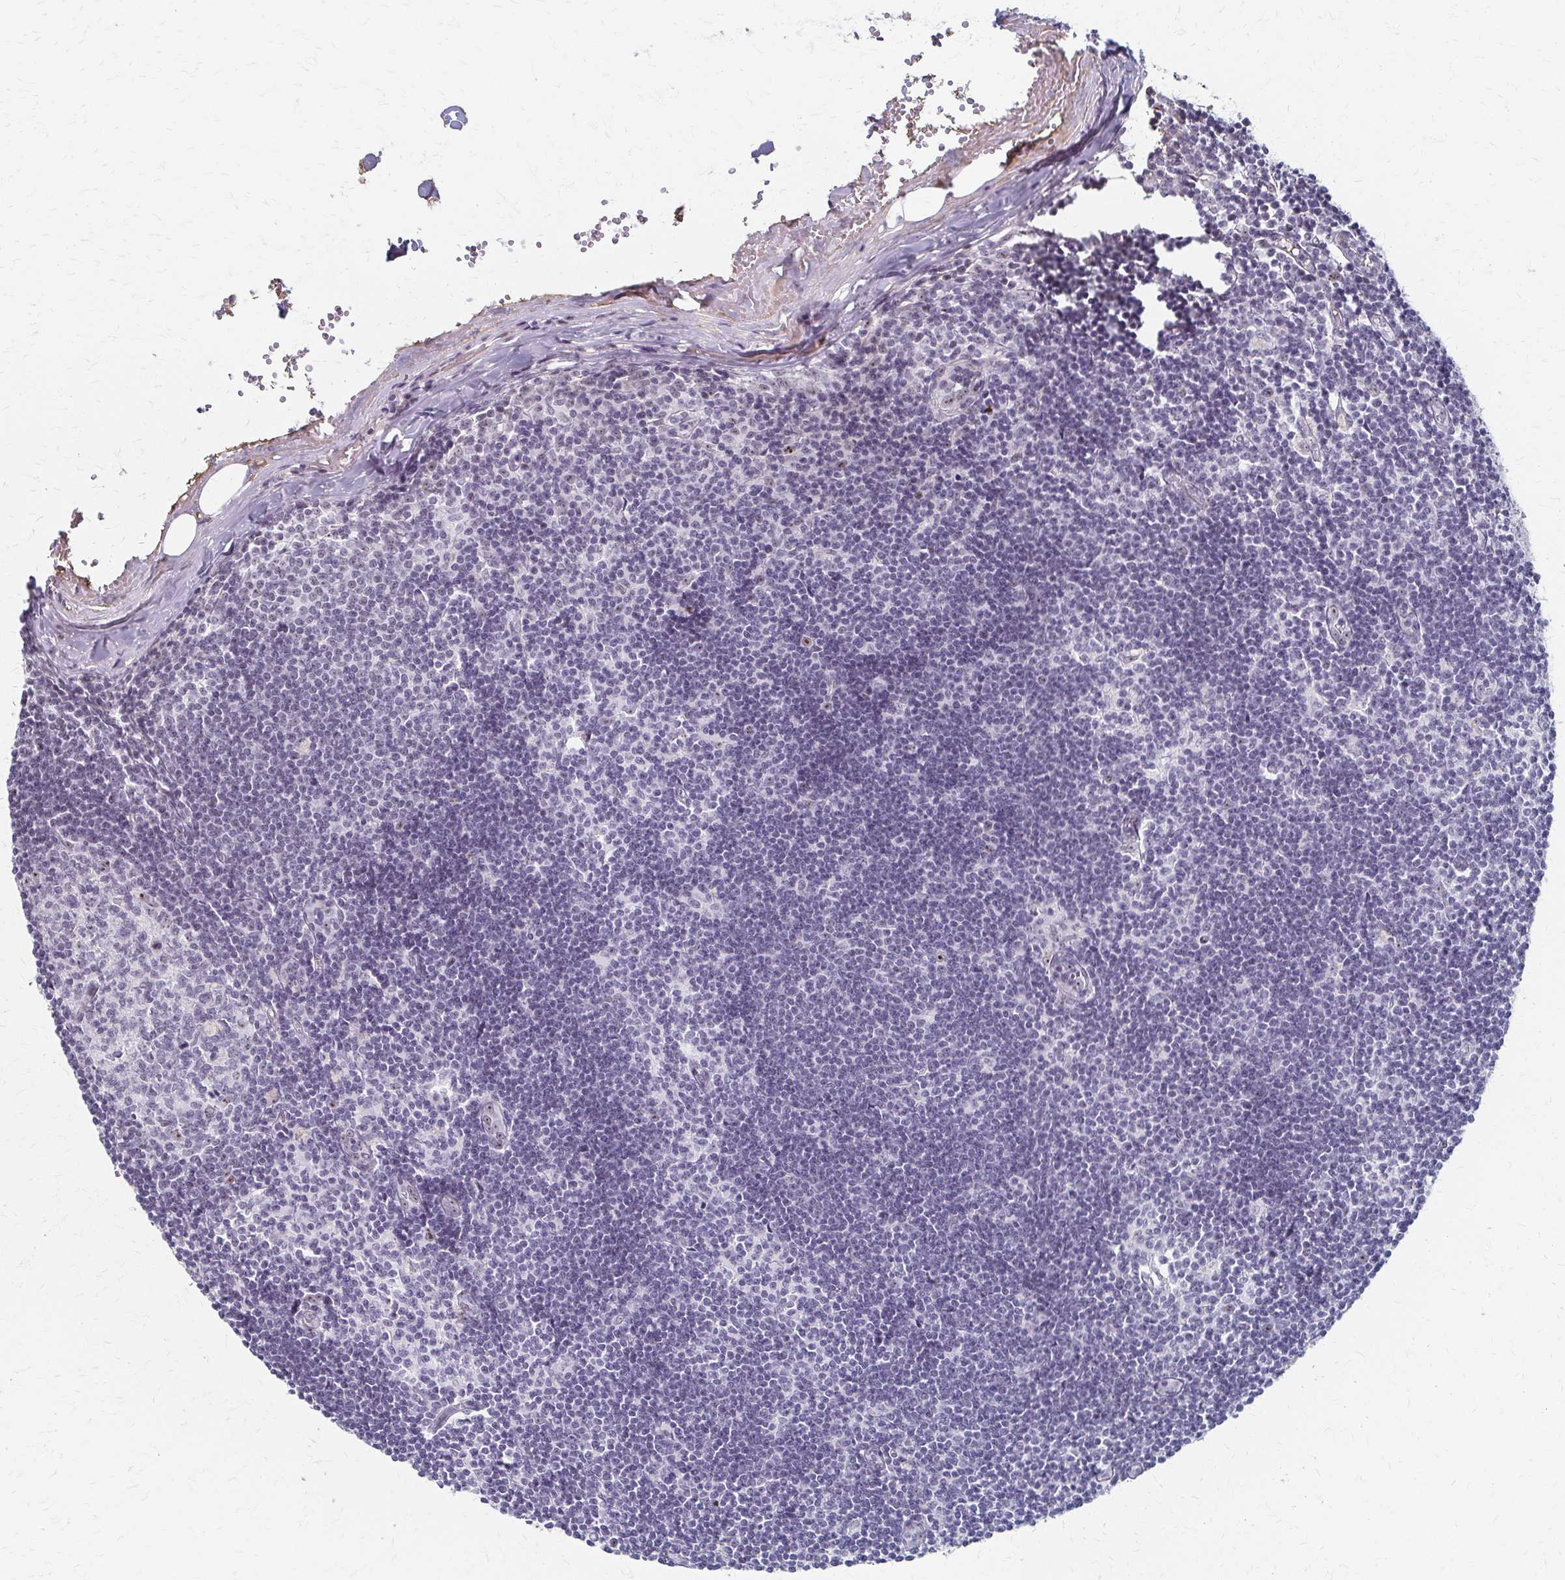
{"staining": {"intensity": "negative", "quantity": "none", "location": "none"}, "tissue": "lymph node", "cell_type": "Germinal center cells", "image_type": "normal", "snomed": [{"axis": "morphology", "description": "Normal tissue, NOS"}, {"axis": "topography", "description": "Lymph node"}], "caption": "This is an immunohistochemistry (IHC) photomicrograph of benign lymph node. There is no positivity in germinal center cells.", "gene": "PES1", "patient": {"sex": "female", "age": 31}}